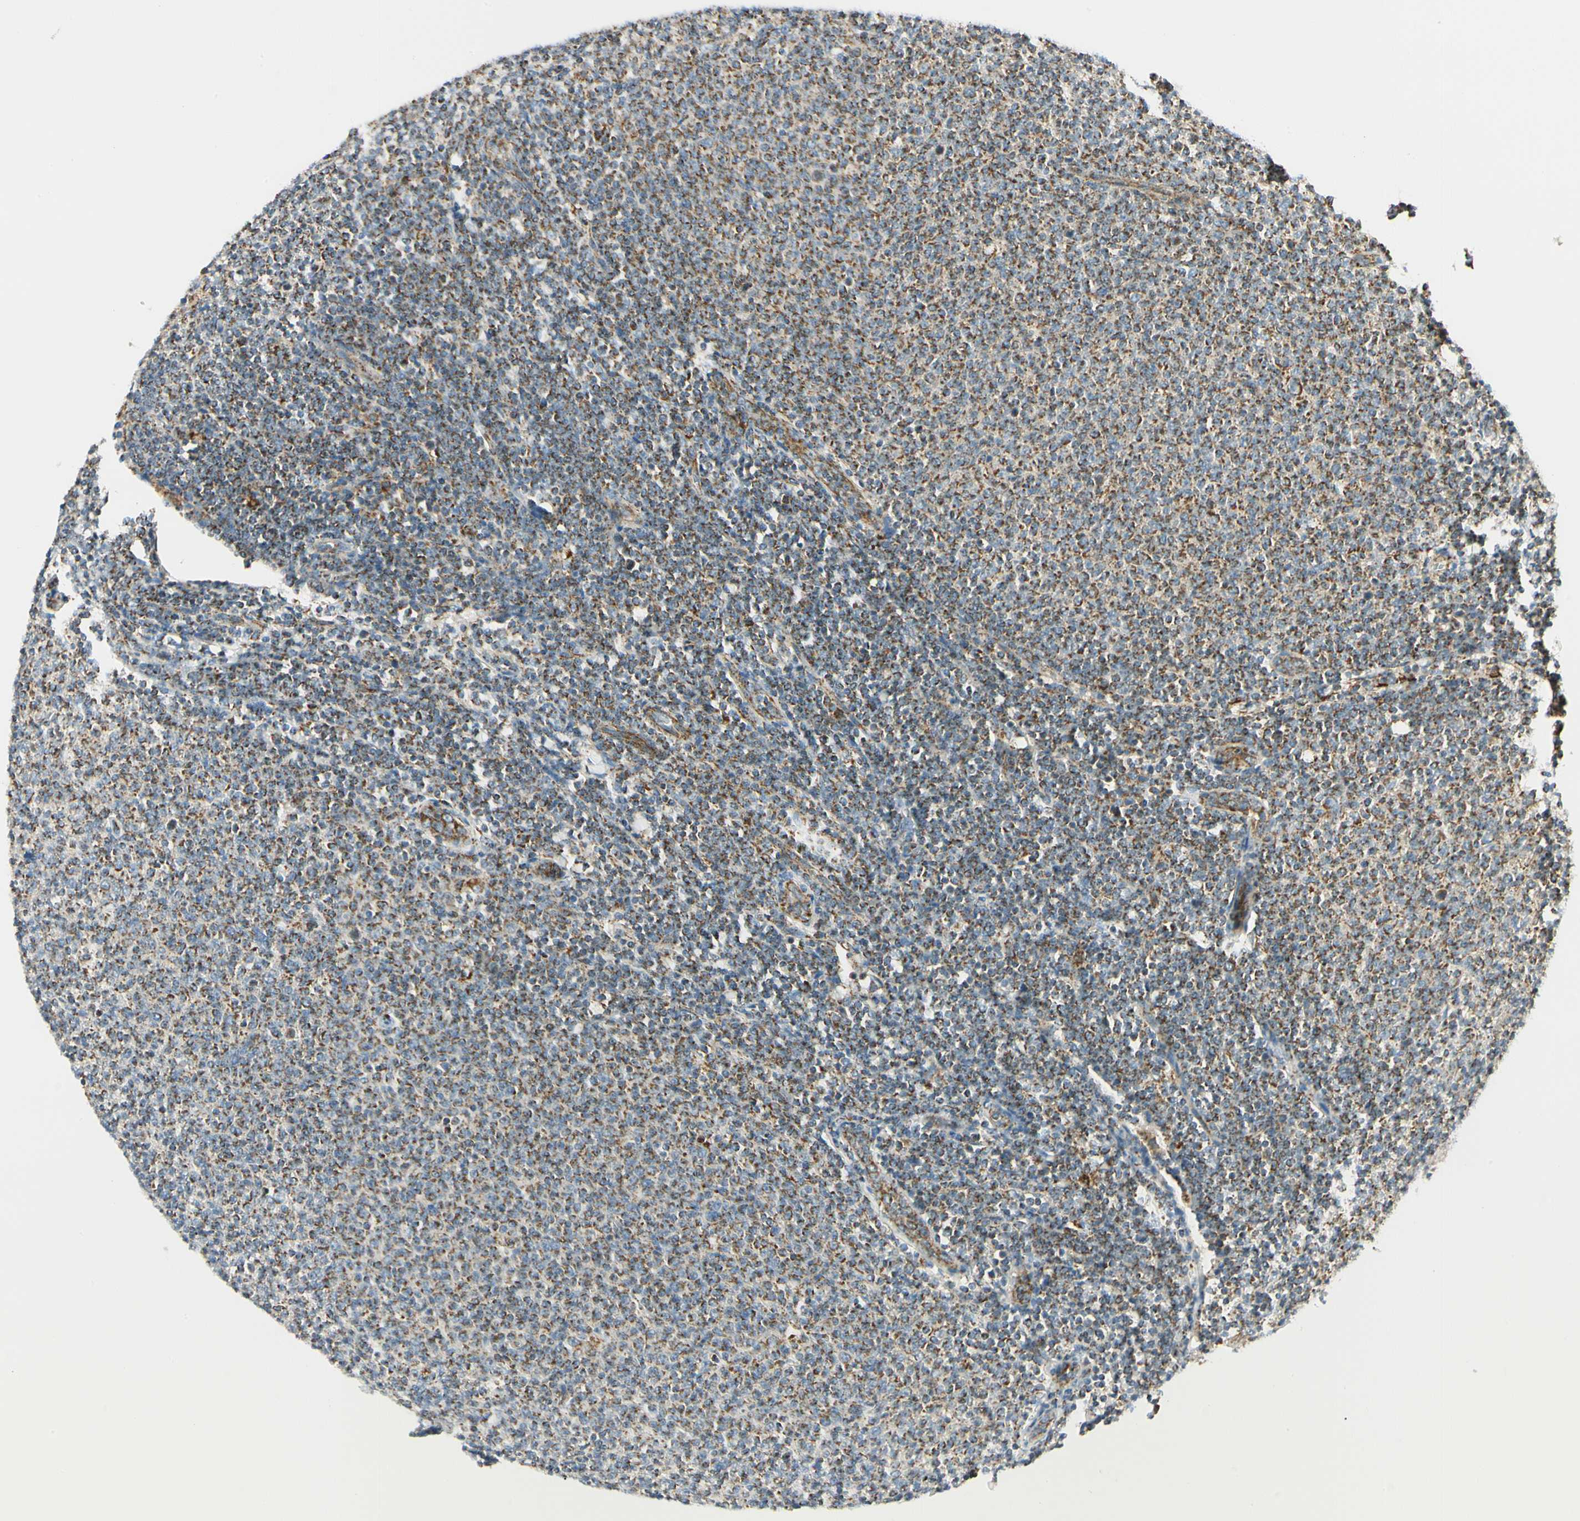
{"staining": {"intensity": "moderate", "quantity": "25%-75%", "location": "cytoplasmic/membranous"}, "tissue": "lymphoma", "cell_type": "Tumor cells", "image_type": "cancer", "snomed": [{"axis": "morphology", "description": "Malignant lymphoma, non-Hodgkin's type, Low grade"}, {"axis": "topography", "description": "Lymph node"}], "caption": "High-magnification brightfield microscopy of lymphoma stained with DAB (3,3'-diaminobenzidine) (brown) and counterstained with hematoxylin (blue). tumor cells exhibit moderate cytoplasmic/membranous positivity is seen in about25%-75% of cells.", "gene": "TBC1D10A", "patient": {"sex": "male", "age": 66}}